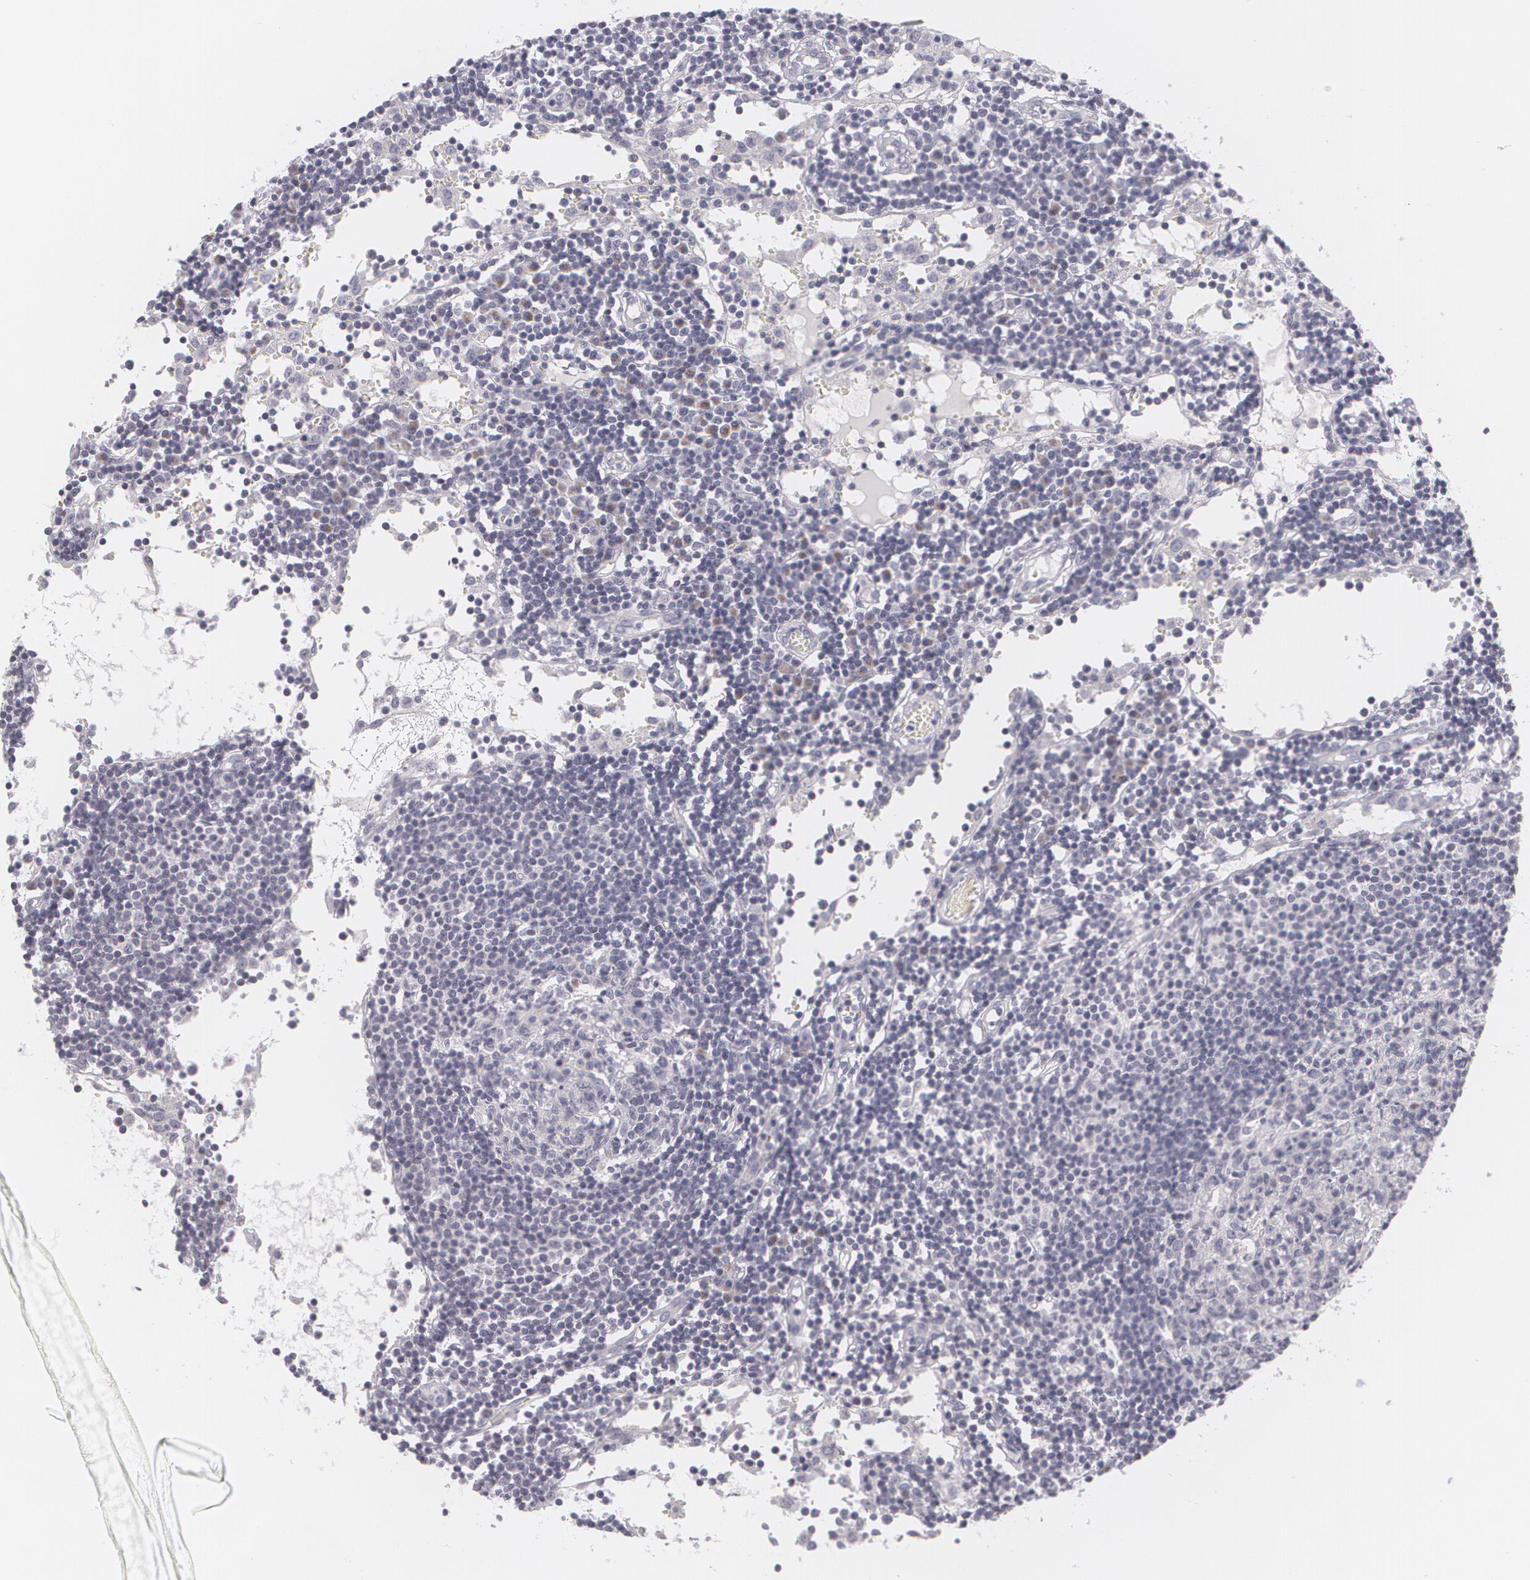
{"staining": {"intensity": "negative", "quantity": "none", "location": "none"}, "tissue": "lymph node", "cell_type": "Germinal center cells", "image_type": "normal", "snomed": [{"axis": "morphology", "description": "Normal tissue, NOS"}, {"axis": "topography", "description": "Lymph node"}], "caption": "Immunohistochemical staining of unremarkable lymph node shows no significant staining in germinal center cells. The staining is performed using DAB brown chromogen with nuclei counter-stained in using hematoxylin.", "gene": "MBNL3", "patient": {"sex": "female", "age": 55}}